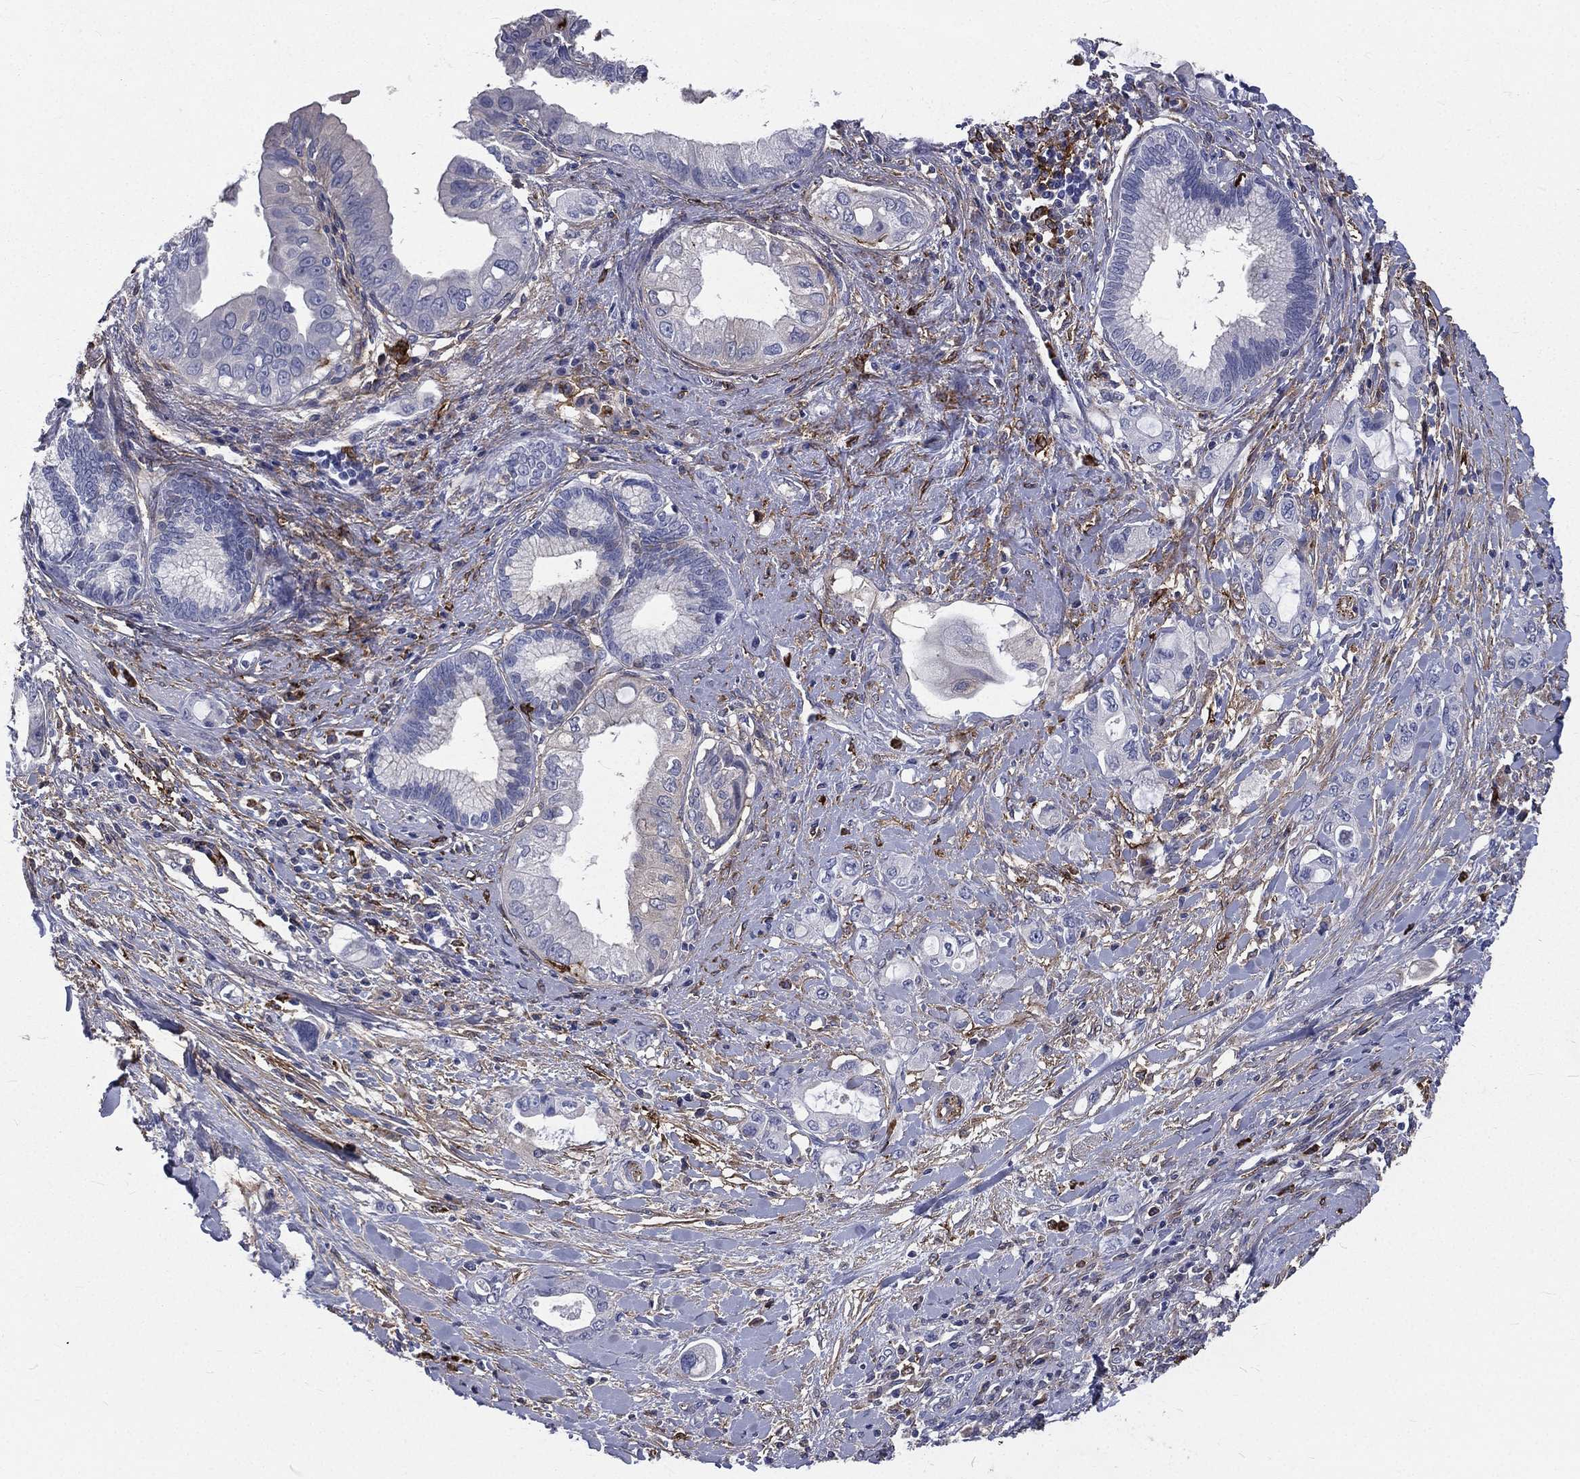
{"staining": {"intensity": "negative", "quantity": "none", "location": "none"}, "tissue": "pancreatic cancer", "cell_type": "Tumor cells", "image_type": "cancer", "snomed": [{"axis": "morphology", "description": "Adenocarcinoma, NOS"}, {"axis": "topography", "description": "Pancreas"}], "caption": "A micrograph of pancreatic adenocarcinoma stained for a protein reveals no brown staining in tumor cells.", "gene": "BASP1", "patient": {"sex": "female", "age": 56}}